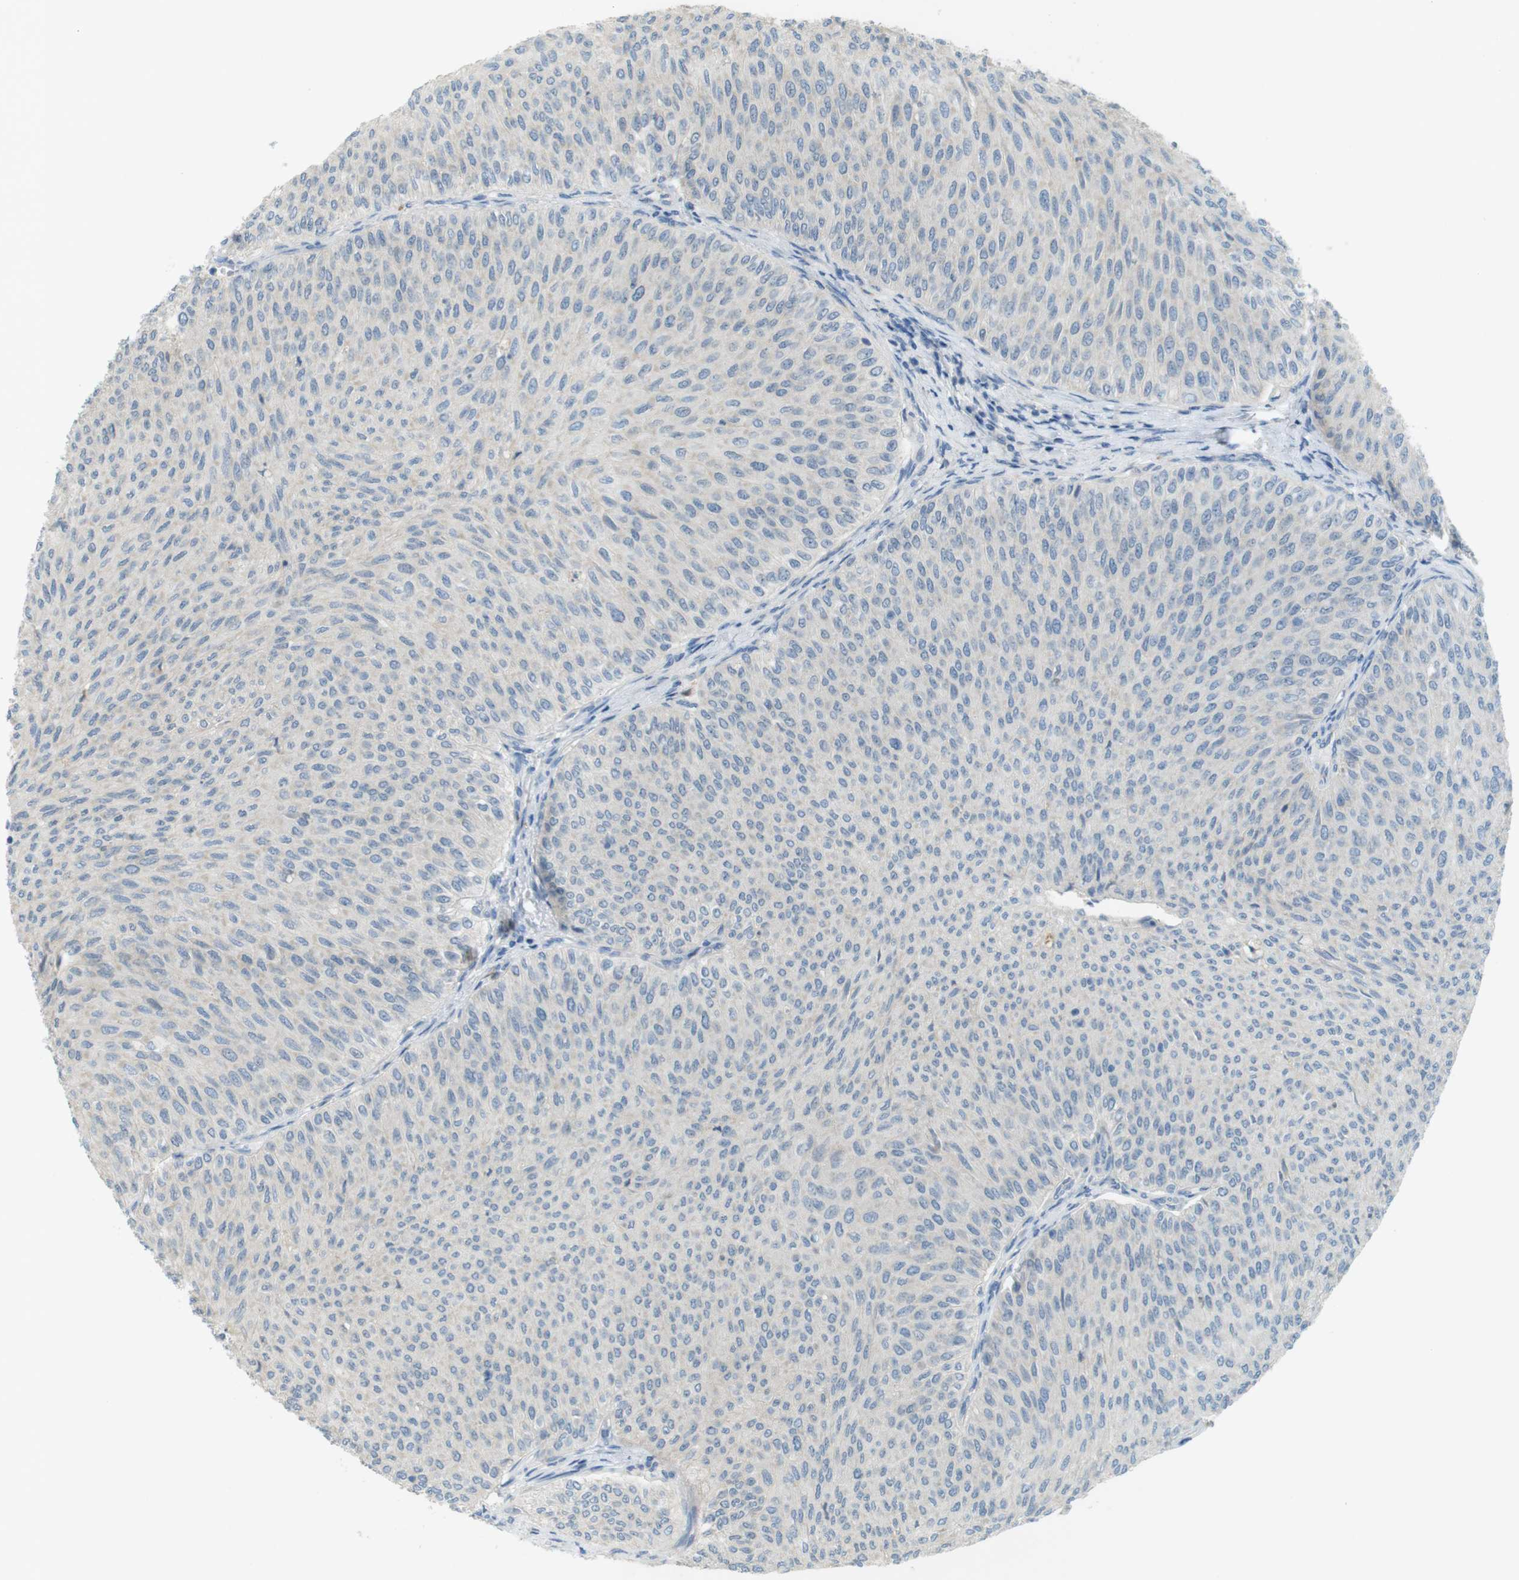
{"staining": {"intensity": "negative", "quantity": "none", "location": "none"}, "tissue": "urothelial cancer", "cell_type": "Tumor cells", "image_type": "cancer", "snomed": [{"axis": "morphology", "description": "Urothelial carcinoma, Low grade"}, {"axis": "topography", "description": "Urinary bladder"}], "caption": "High magnification brightfield microscopy of urothelial cancer stained with DAB (3,3'-diaminobenzidine) (brown) and counterstained with hematoxylin (blue): tumor cells show no significant expression.", "gene": "UGT8", "patient": {"sex": "male", "age": 78}}